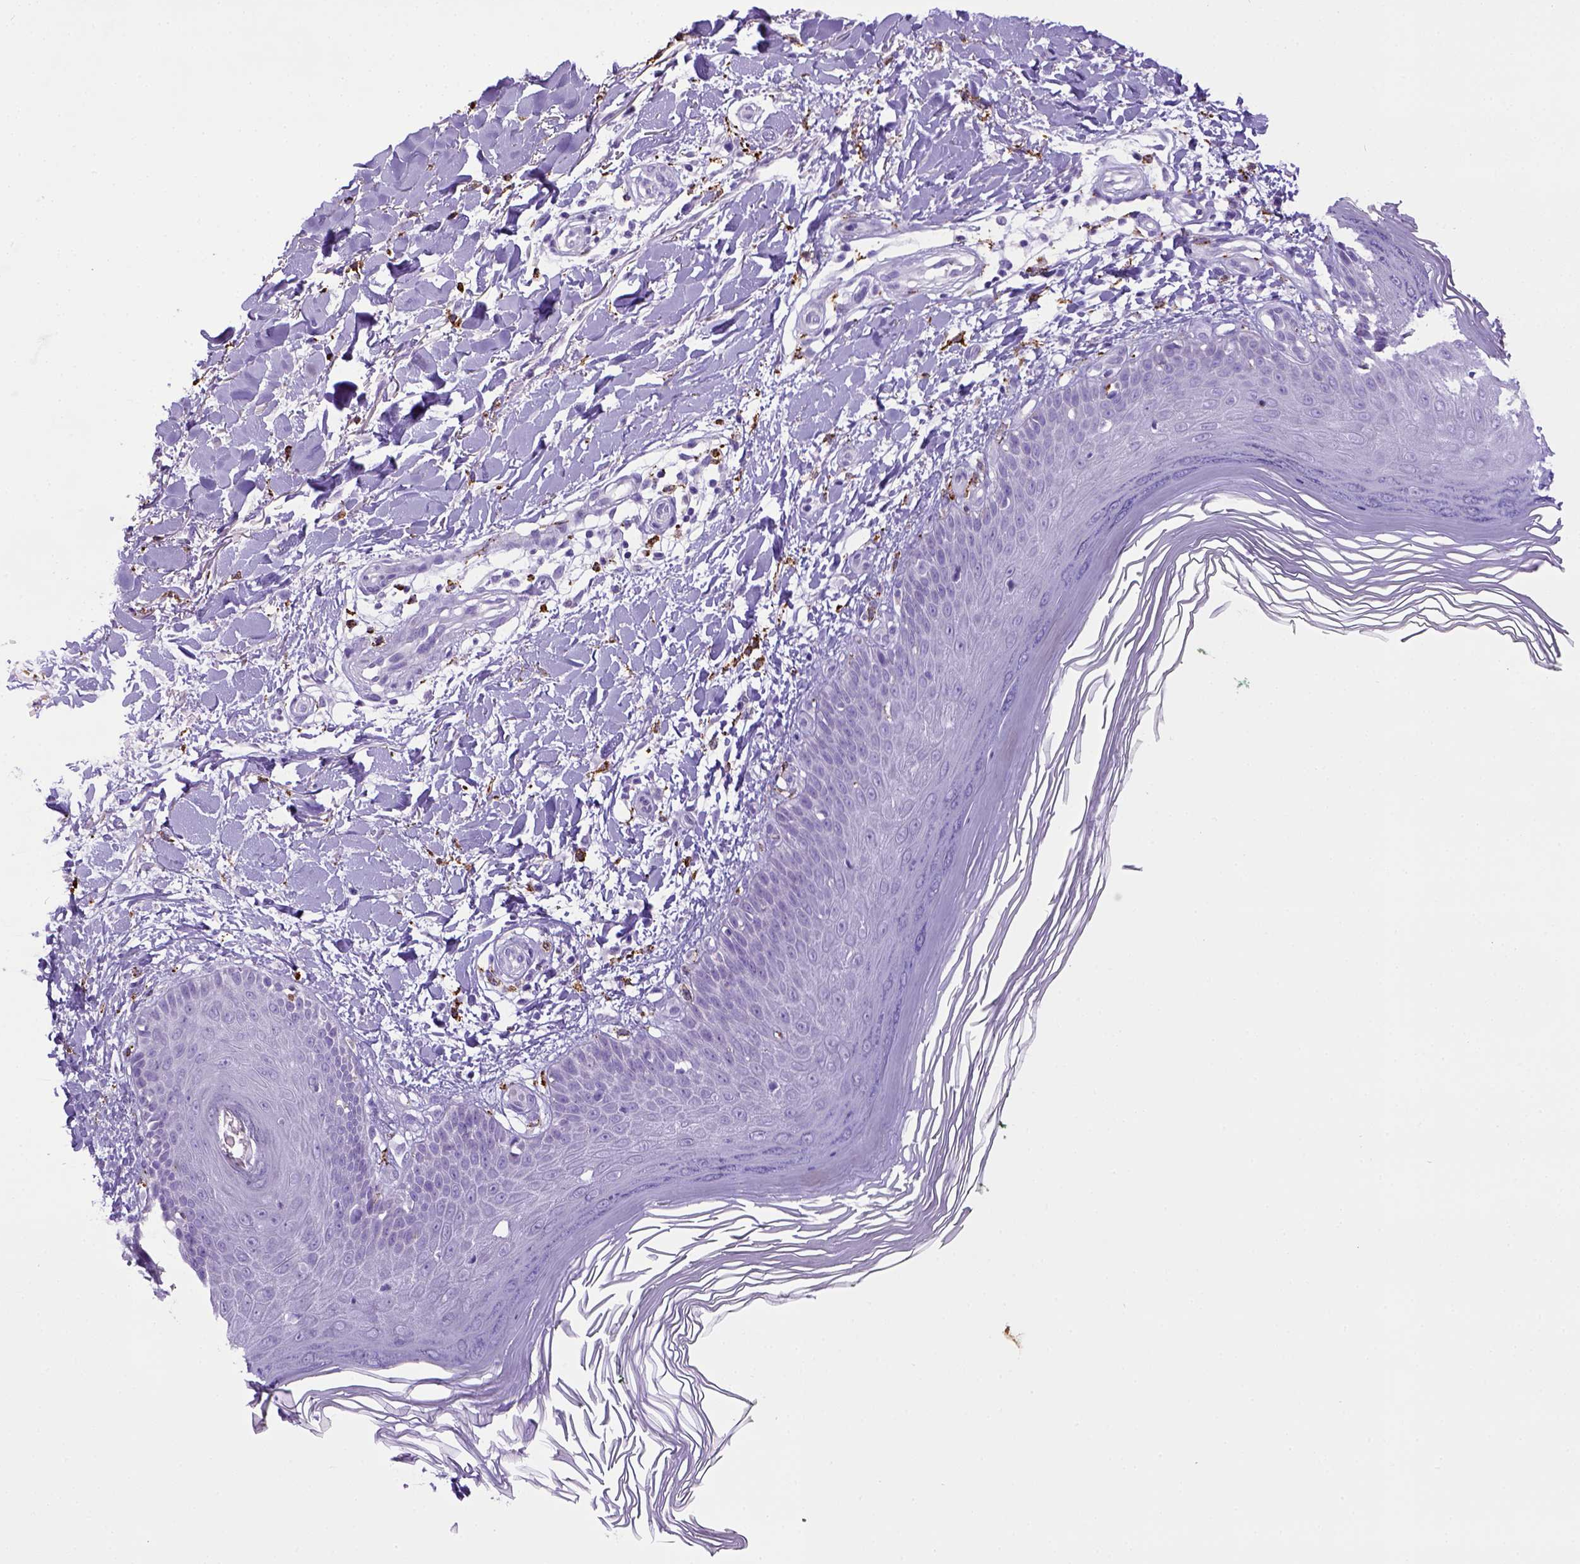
{"staining": {"intensity": "negative", "quantity": "none", "location": "none"}, "tissue": "skin", "cell_type": "Fibroblasts", "image_type": "normal", "snomed": [{"axis": "morphology", "description": "Normal tissue, NOS"}, {"axis": "topography", "description": "Skin"}], "caption": "A high-resolution photomicrograph shows immunohistochemistry (IHC) staining of normal skin, which shows no significant positivity in fibroblasts.", "gene": "CD68", "patient": {"sex": "female", "age": 62}}